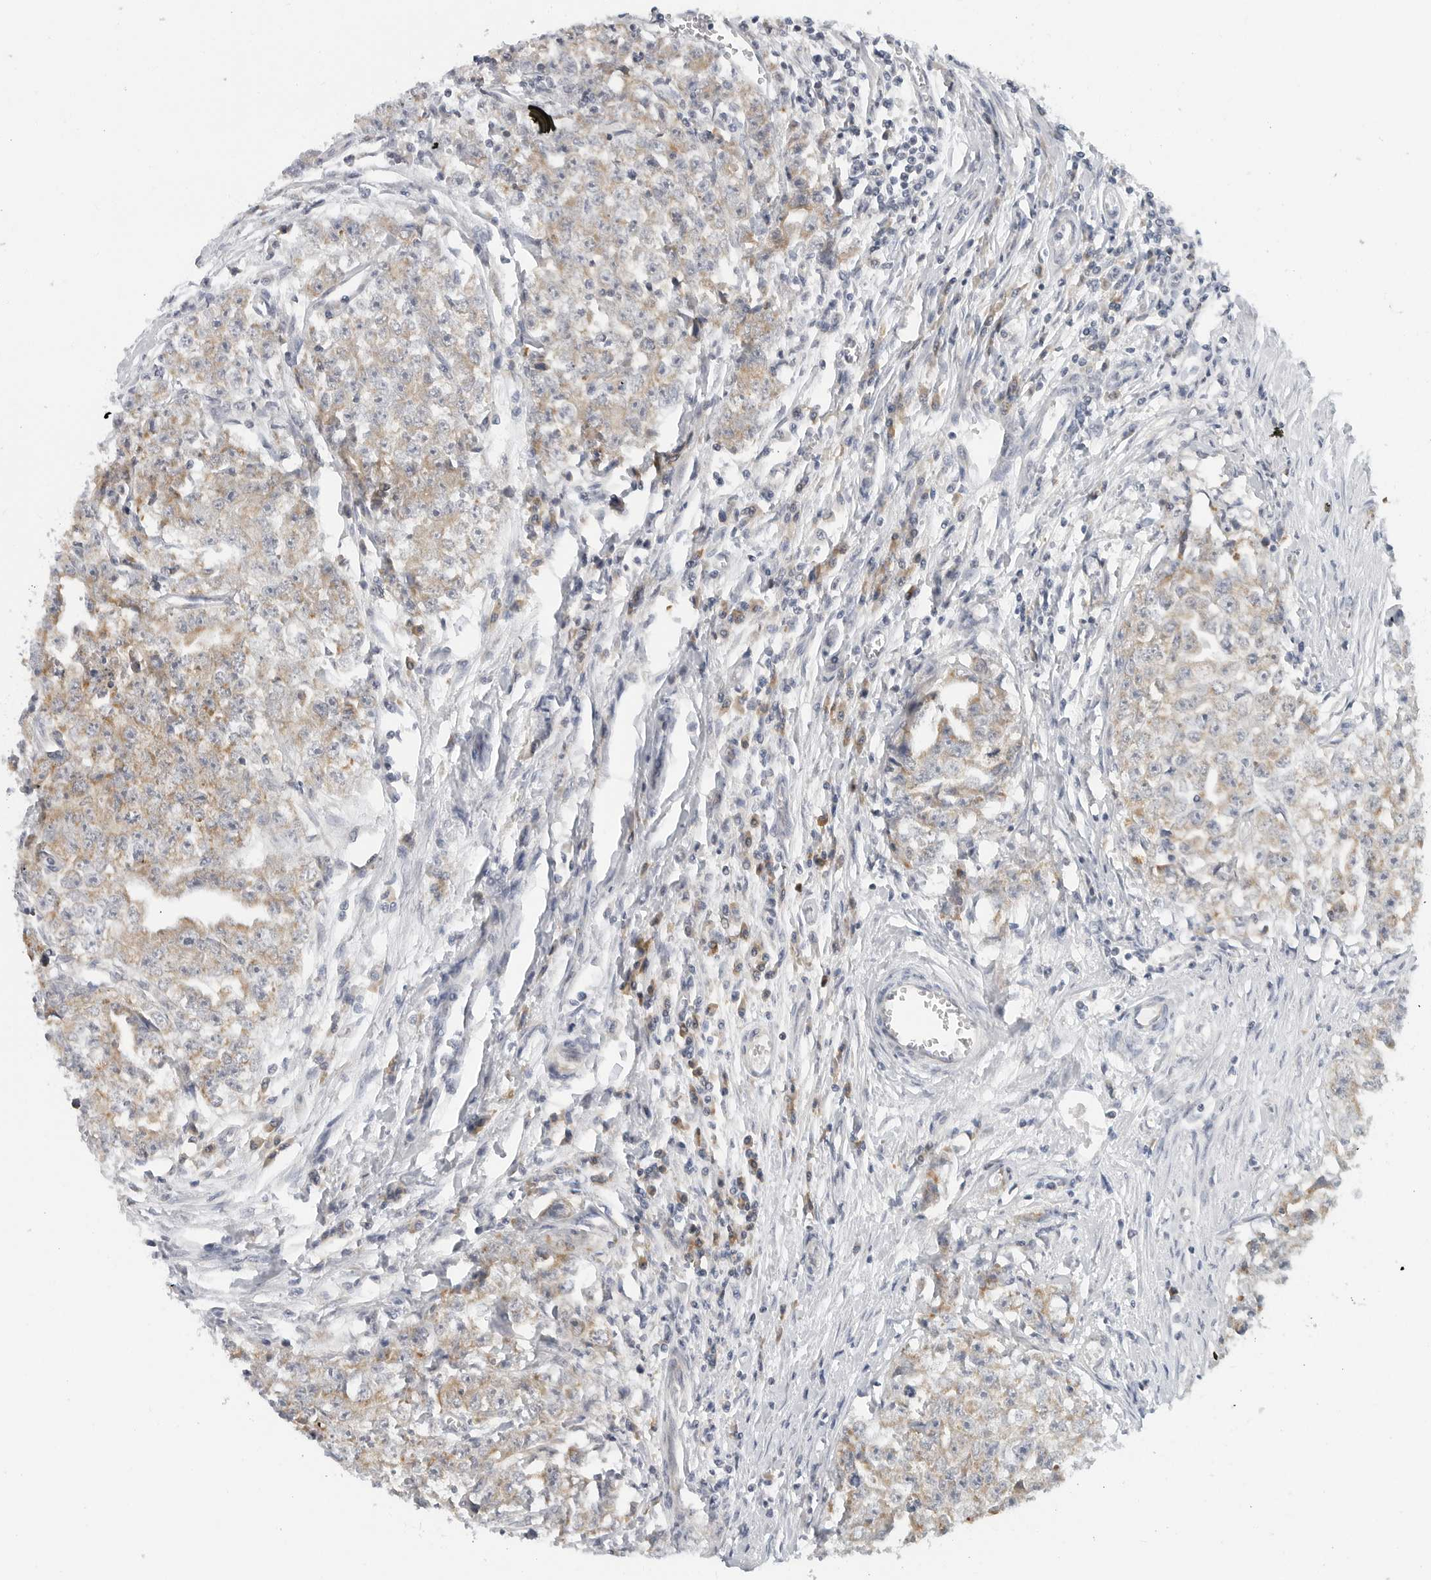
{"staining": {"intensity": "weak", "quantity": ">75%", "location": "cytoplasmic/membranous"}, "tissue": "testis cancer", "cell_type": "Tumor cells", "image_type": "cancer", "snomed": [{"axis": "morphology", "description": "Seminoma, NOS"}, {"axis": "morphology", "description": "Carcinoma, Embryonal, NOS"}, {"axis": "topography", "description": "Testis"}], "caption": "Immunohistochemistry histopathology image of testis cancer (embryonal carcinoma) stained for a protein (brown), which shows low levels of weak cytoplasmic/membranous positivity in about >75% of tumor cells.", "gene": "IL12RB2", "patient": {"sex": "male", "age": 43}}